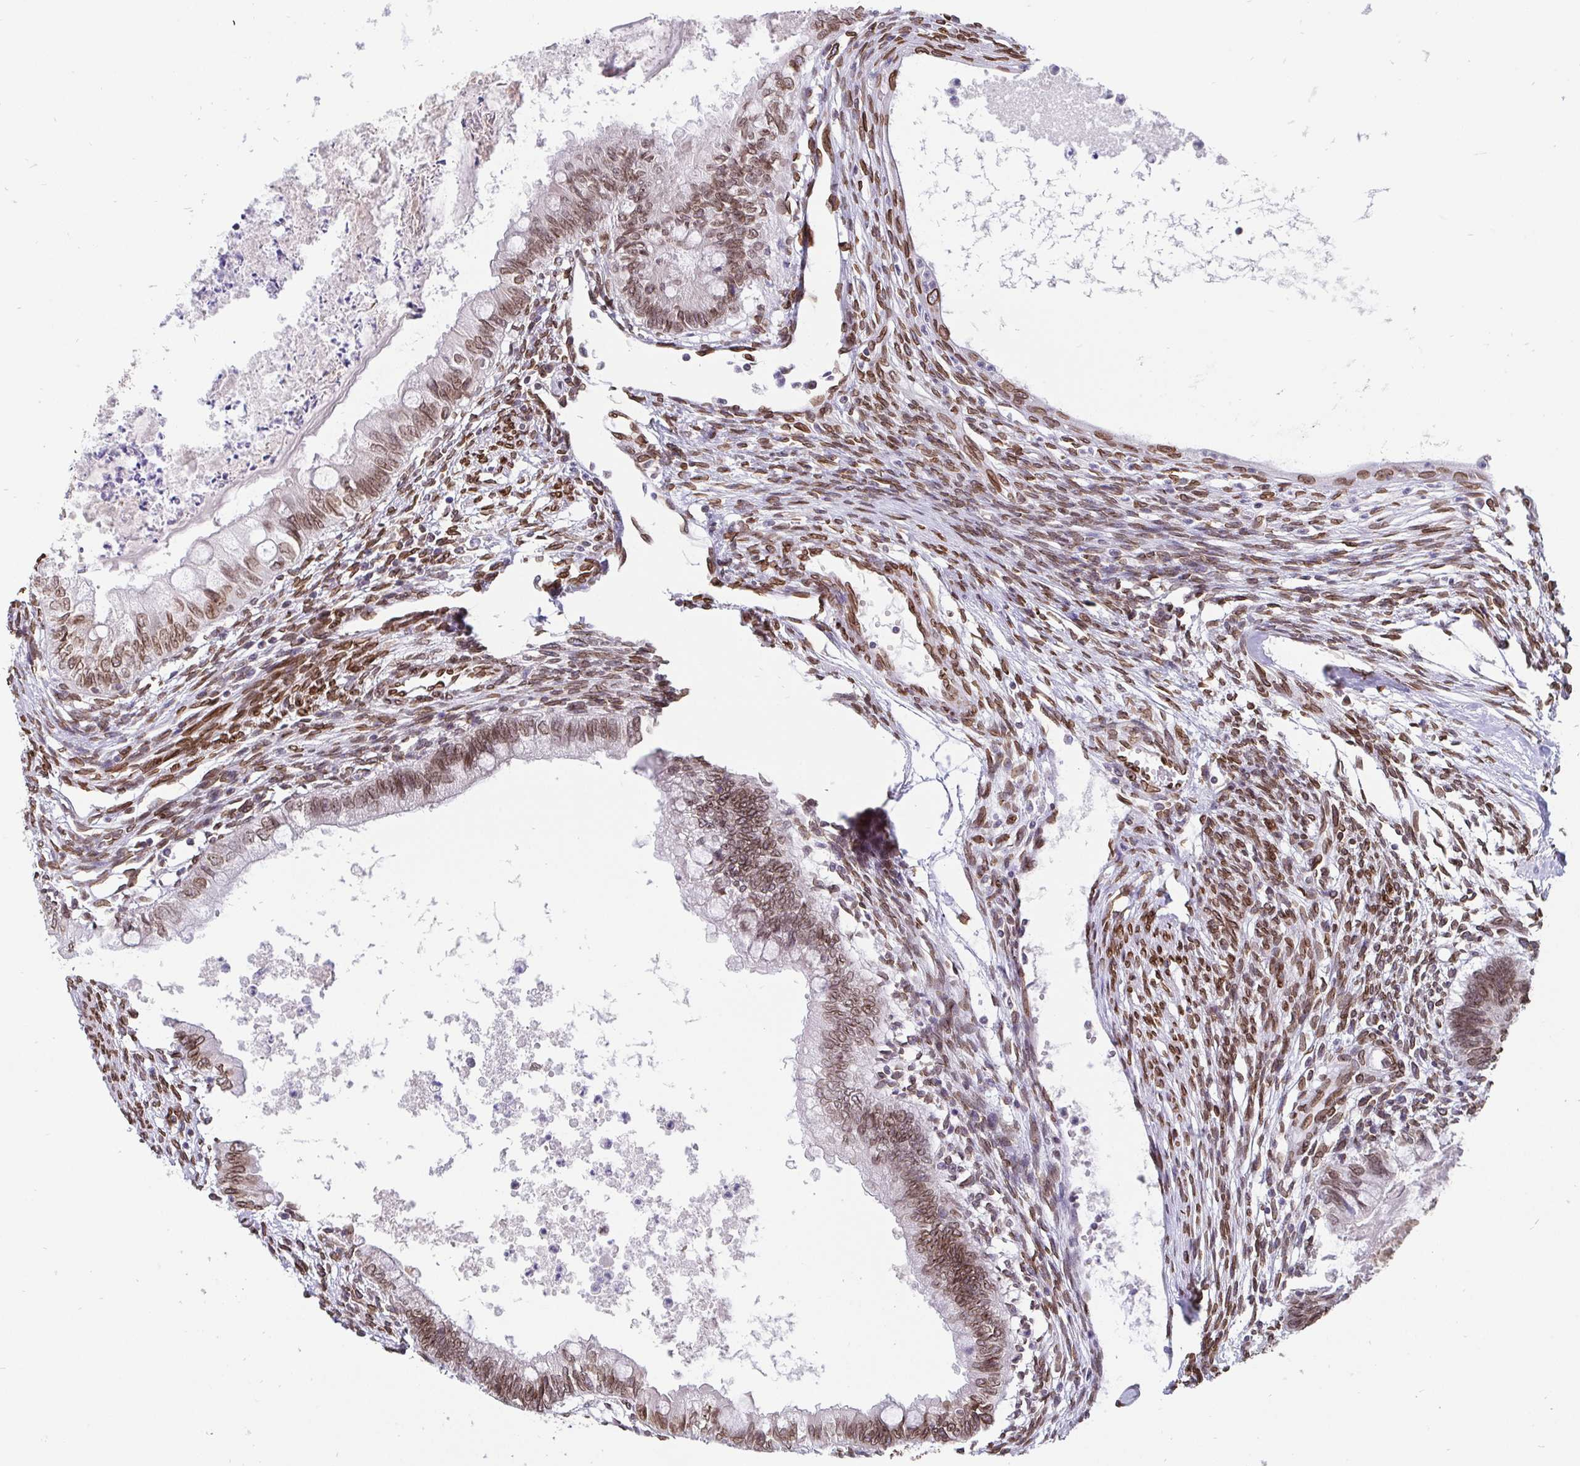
{"staining": {"intensity": "moderate", "quantity": ">75%", "location": "cytoplasmic/membranous,nuclear"}, "tissue": "testis cancer", "cell_type": "Tumor cells", "image_type": "cancer", "snomed": [{"axis": "morphology", "description": "Carcinoma, Embryonal, NOS"}, {"axis": "topography", "description": "Testis"}], "caption": "A medium amount of moderate cytoplasmic/membranous and nuclear staining is present in about >75% of tumor cells in testis embryonal carcinoma tissue.", "gene": "EMD", "patient": {"sex": "male", "age": 37}}